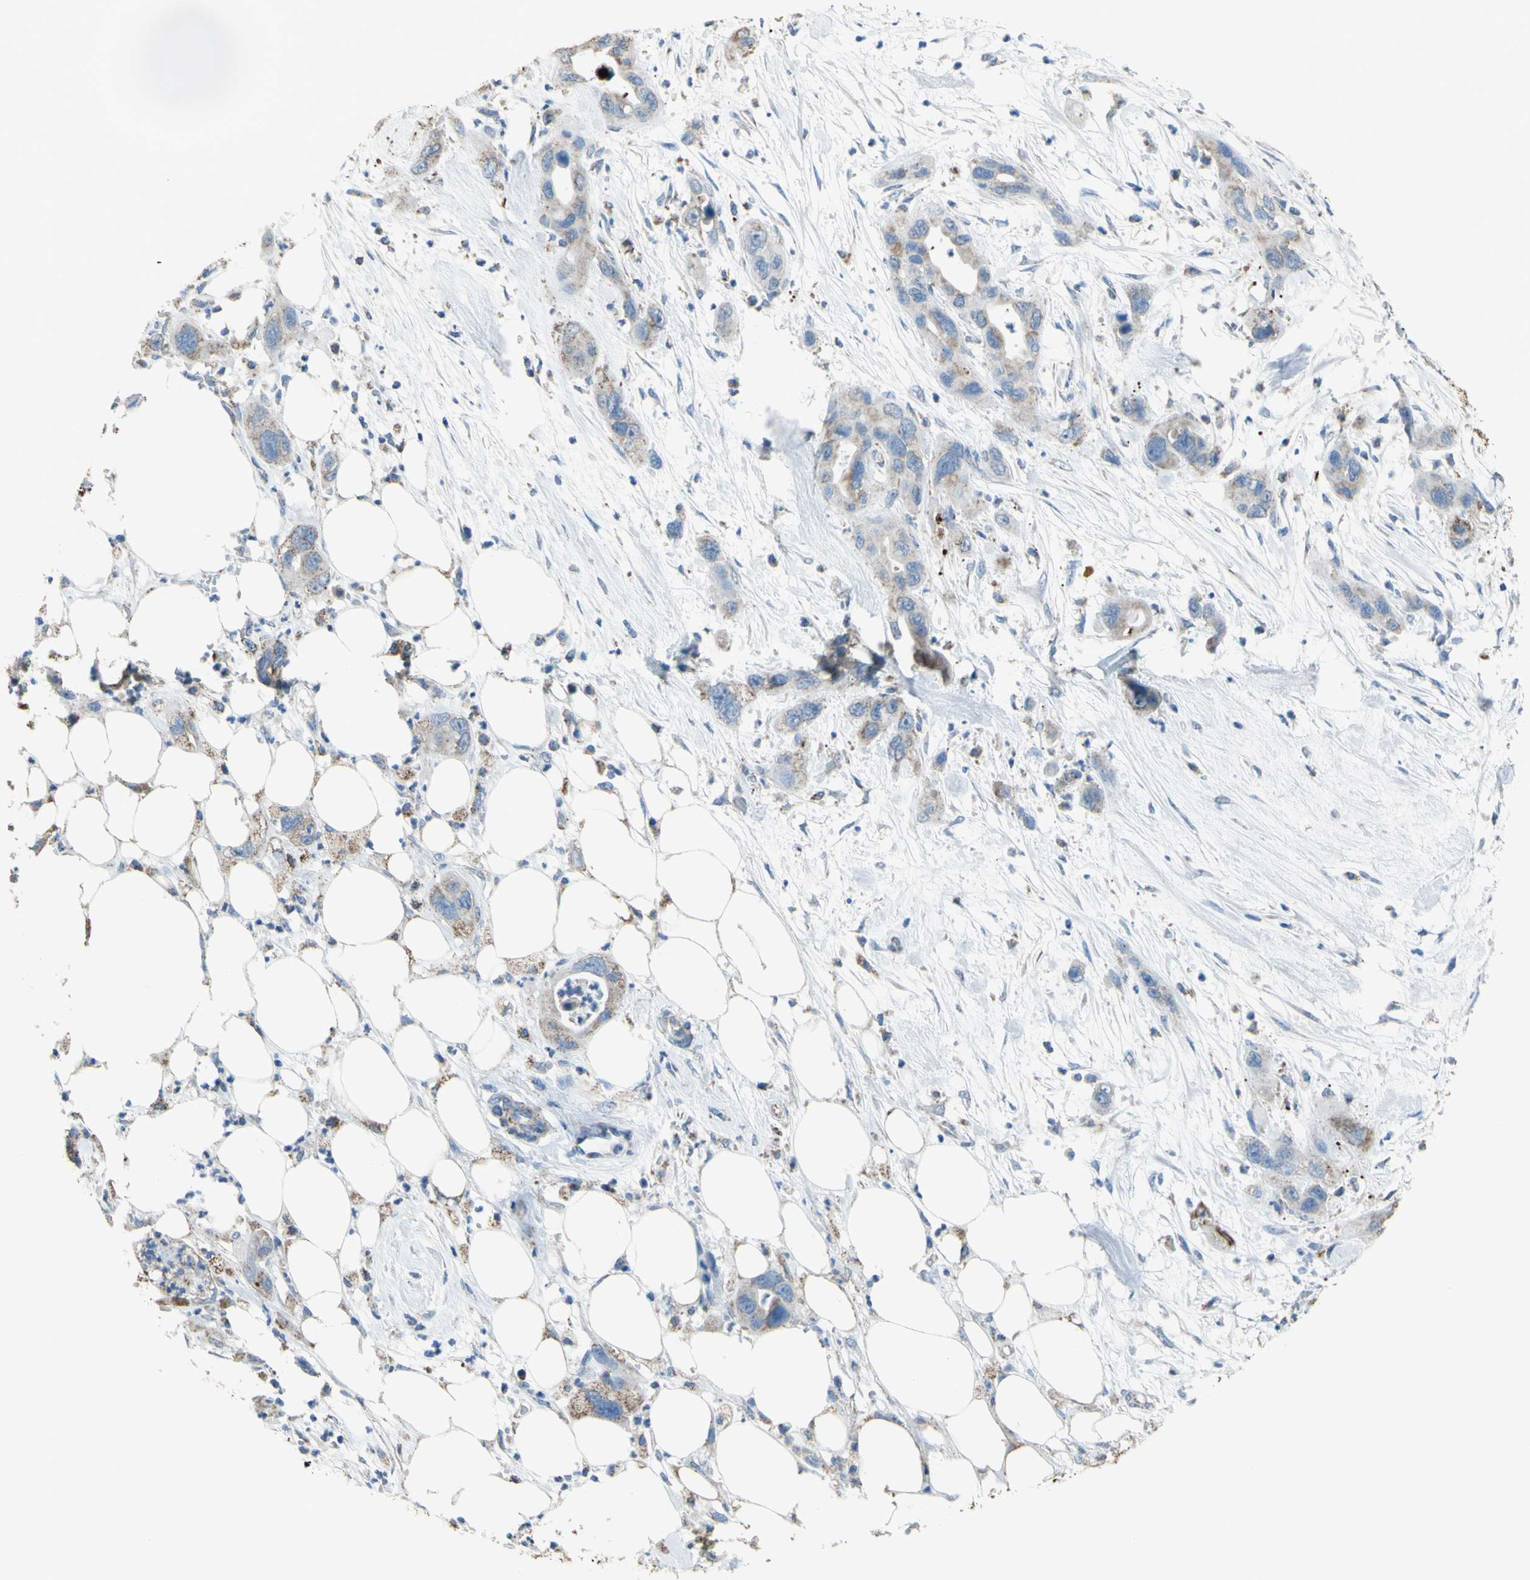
{"staining": {"intensity": "weak", "quantity": "25%-75%", "location": "cytoplasmic/membranous"}, "tissue": "pancreatic cancer", "cell_type": "Tumor cells", "image_type": "cancer", "snomed": [{"axis": "morphology", "description": "Adenocarcinoma, NOS"}, {"axis": "topography", "description": "Pancreas"}], "caption": "The micrograph demonstrates immunohistochemical staining of pancreatic cancer (adenocarcinoma). There is weak cytoplasmic/membranous positivity is present in approximately 25%-75% of tumor cells.", "gene": "CMKLR2", "patient": {"sex": "female", "age": 71}}